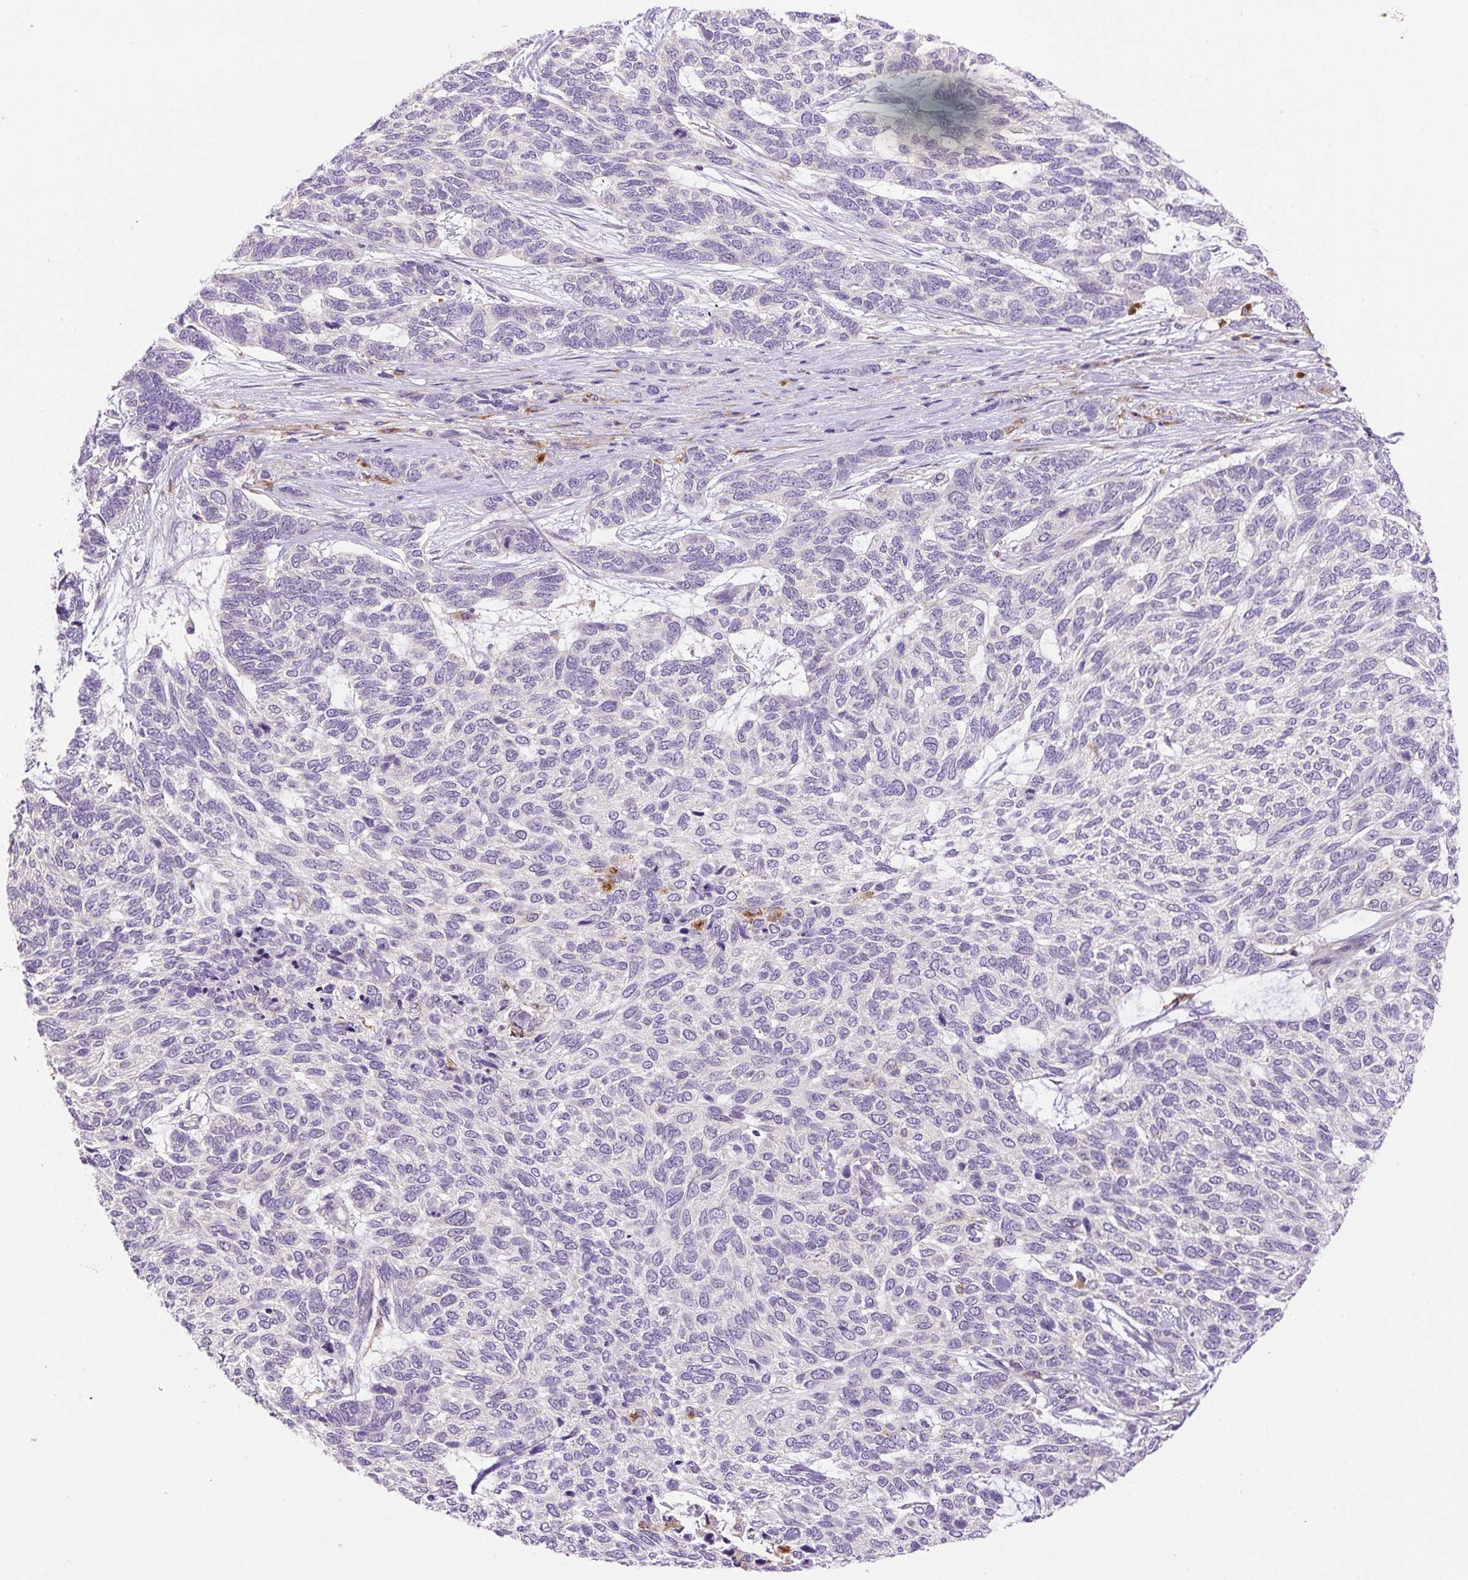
{"staining": {"intensity": "negative", "quantity": "none", "location": "none"}, "tissue": "skin cancer", "cell_type": "Tumor cells", "image_type": "cancer", "snomed": [{"axis": "morphology", "description": "Basal cell carcinoma"}, {"axis": "topography", "description": "Skin"}], "caption": "IHC image of neoplastic tissue: skin cancer (basal cell carcinoma) stained with DAB (3,3'-diaminobenzidine) demonstrates no significant protein positivity in tumor cells. Nuclei are stained in blue.", "gene": "CEBPZOS", "patient": {"sex": "female", "age": 65}}